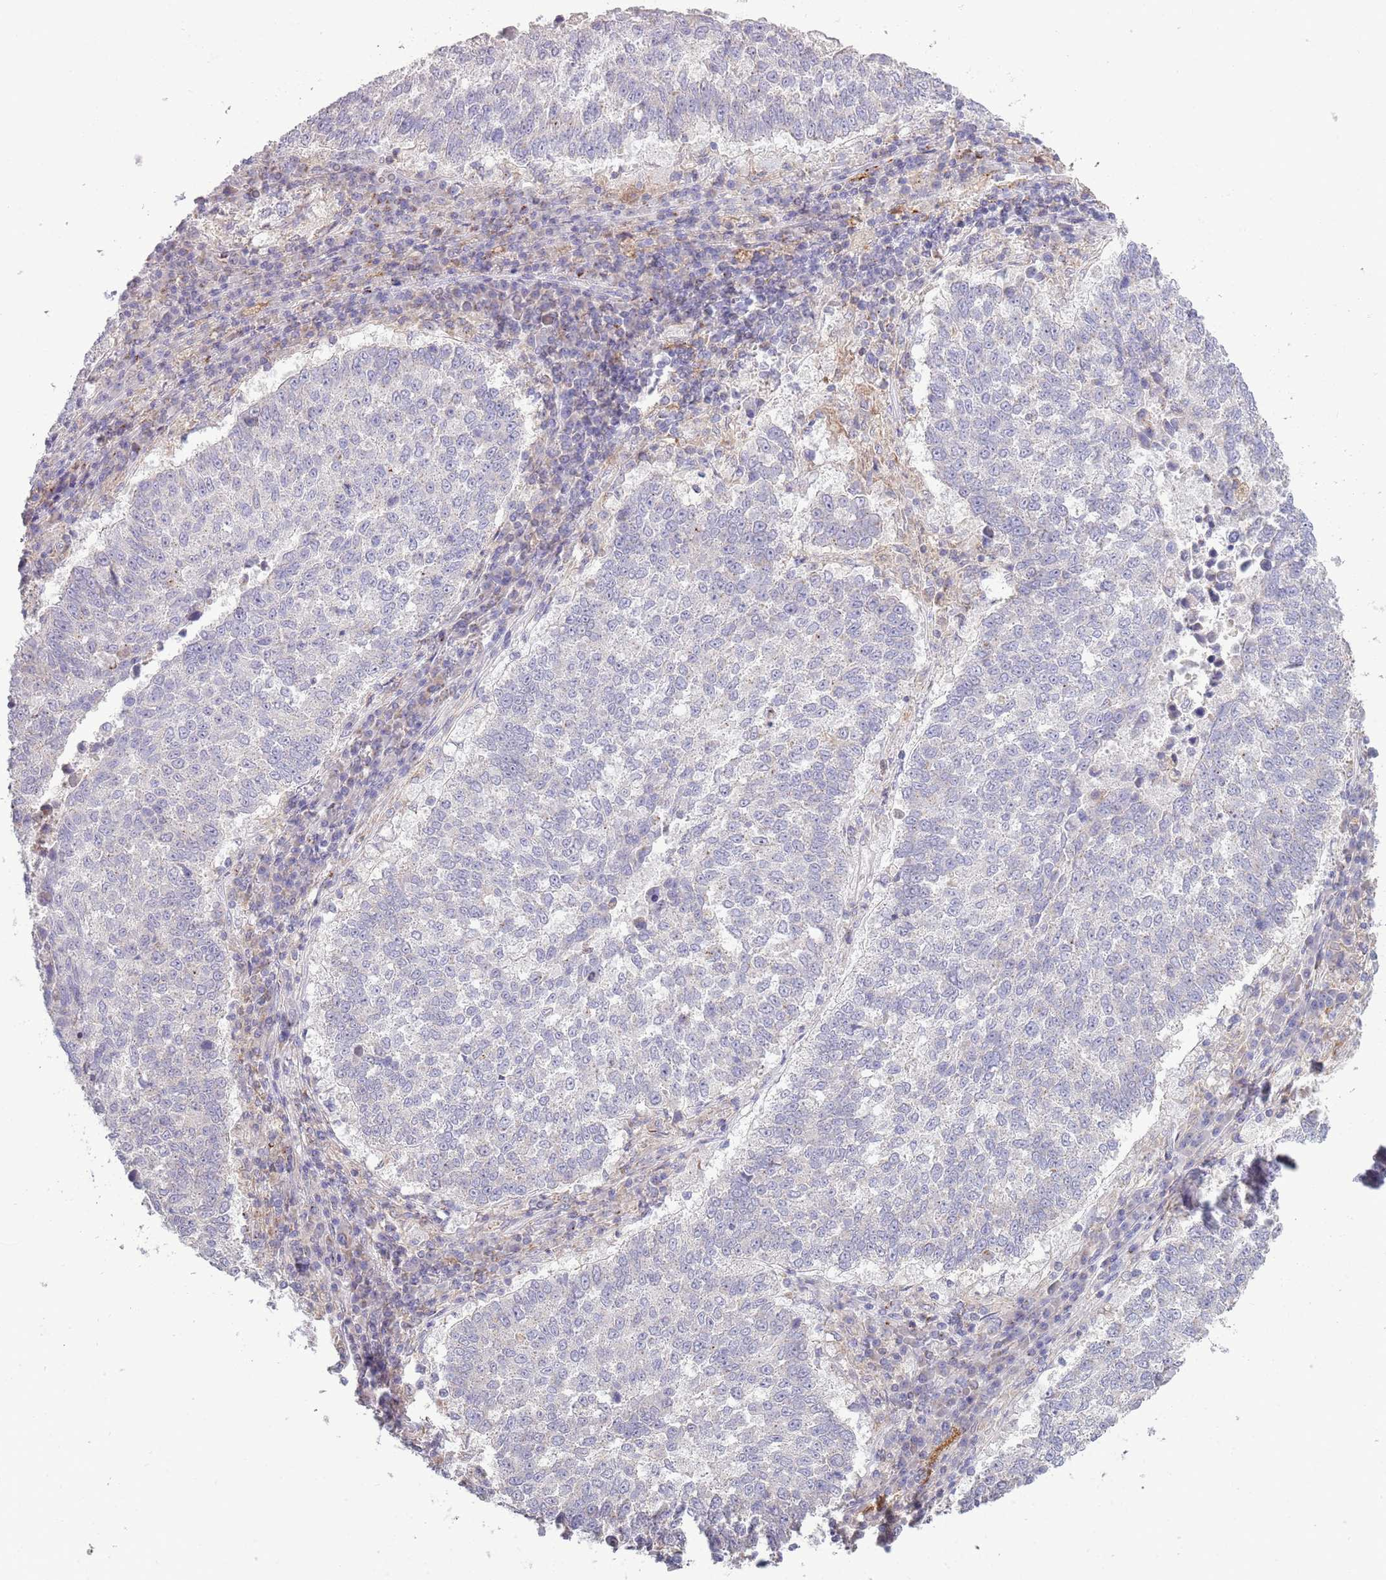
{"staining": {"intensity": "negative", "quantity": "none", "location": "none"}, "tissue": "lung cancer", "cell_type": "Tumor cells", "image_type": "cancer", "snomed": [{"axis": "morphology", "description": "Squamous cell carcinoma, NOS"}, {"axis": "topography", "description": "Lung"}], "caption": "The immunohistochemistry (IHC) photomicrograph has no significant expression in tumor cells of lung cancer tissue.", "gene": "ACSBG1", "patient": {"sex": "male", "age": 73}}